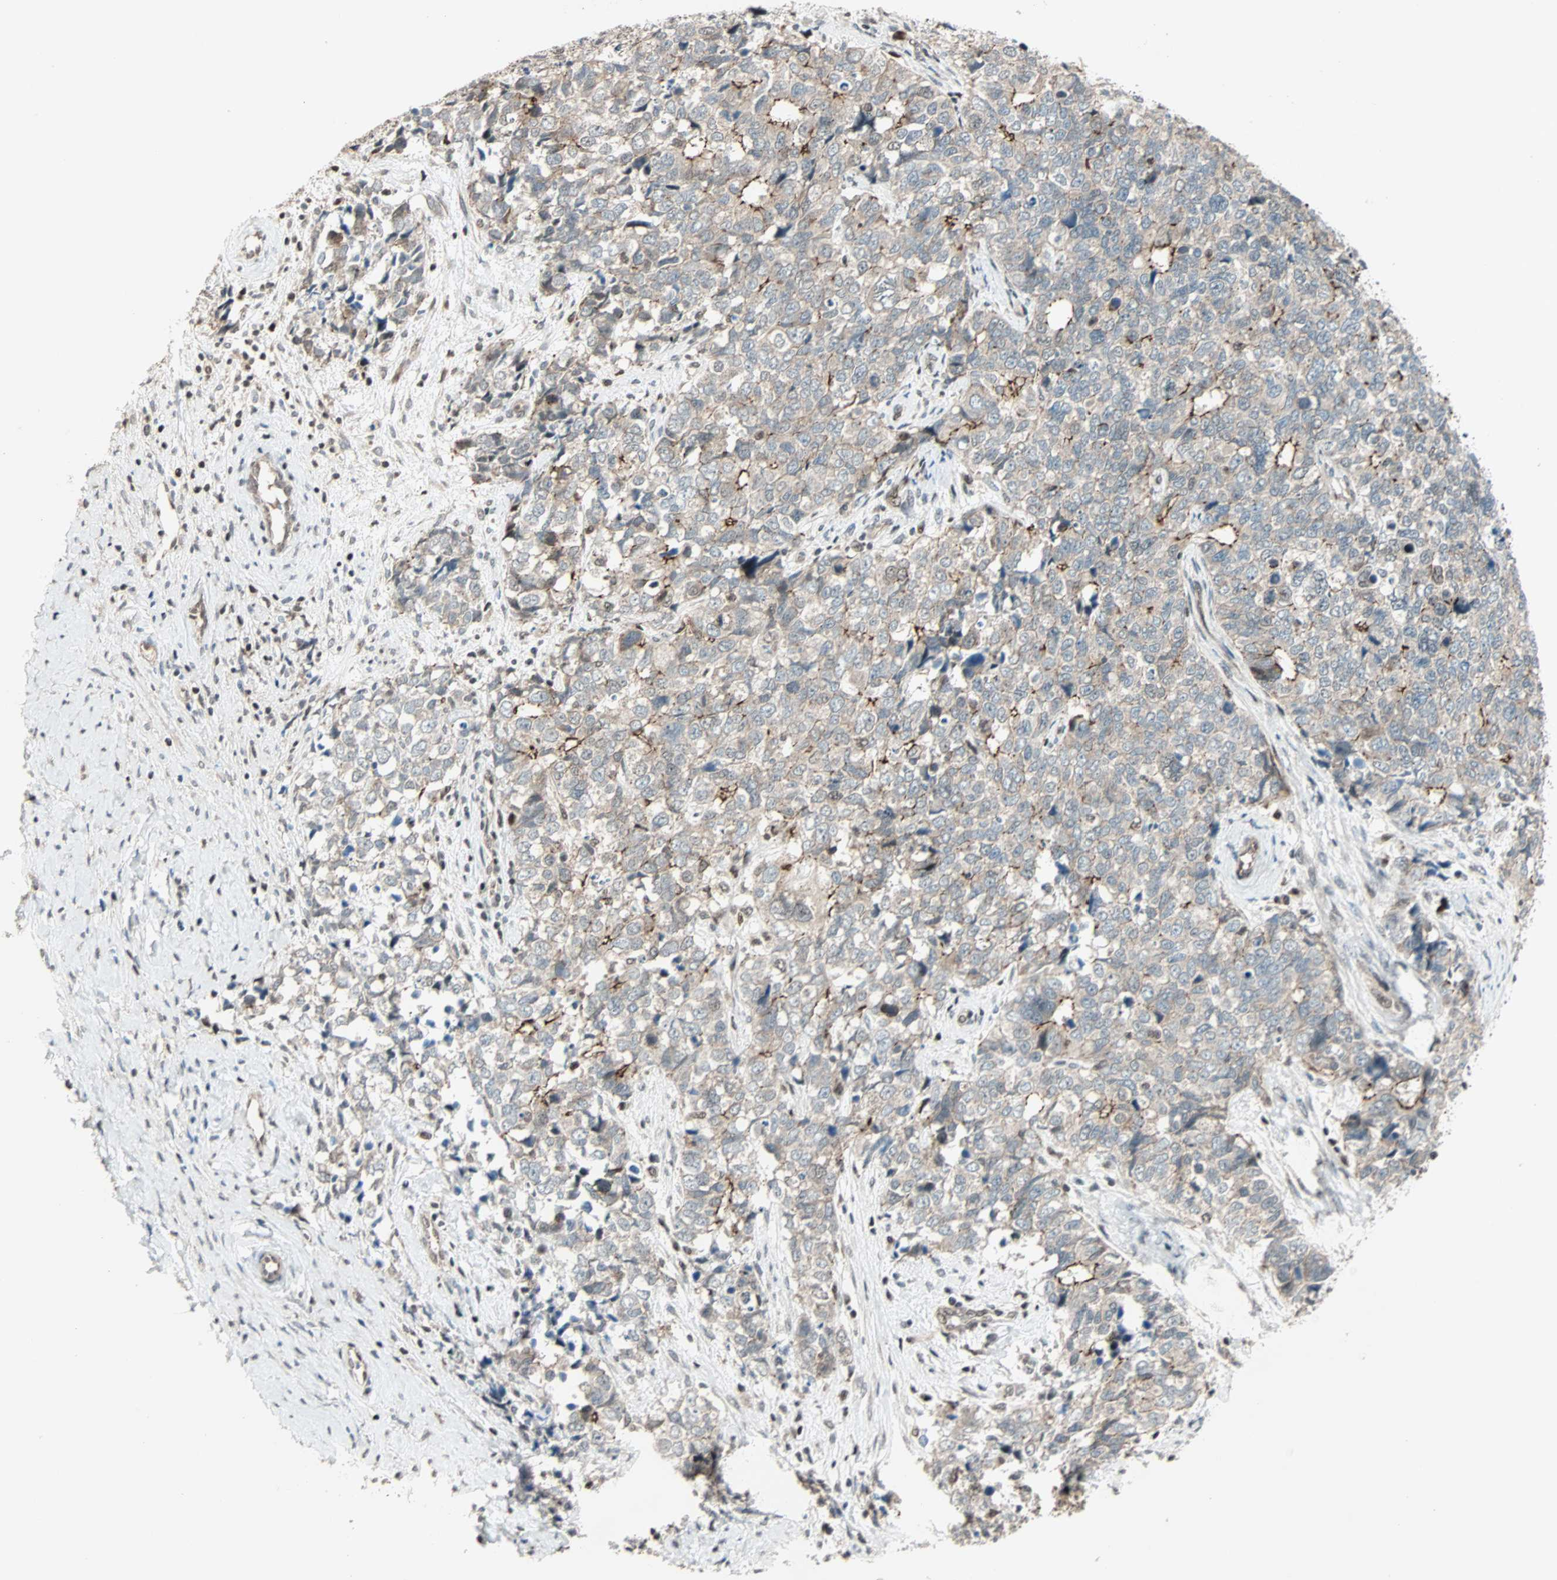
{"staining": {"intensity": "moderate", "quantity": "<25%", "location": "cytoplasmic/membranous"}, "tissue": "cervical cancer", "cell_type": "Tumor cells", "image_type": "cancer", "snomed": [{"axis": "morphology", "description": "Squamous cell carcinoma, NOS"}, {"axis": "topography", "description": "Cervix"}], "caption": "Brown immunohistochemical staining in cervical cancer reveals moderate cytoplasmic/membranous expression in about <25% of tumor cells.", "gene": "CBX4", "patient": {"sex": "female", "age": 63}}